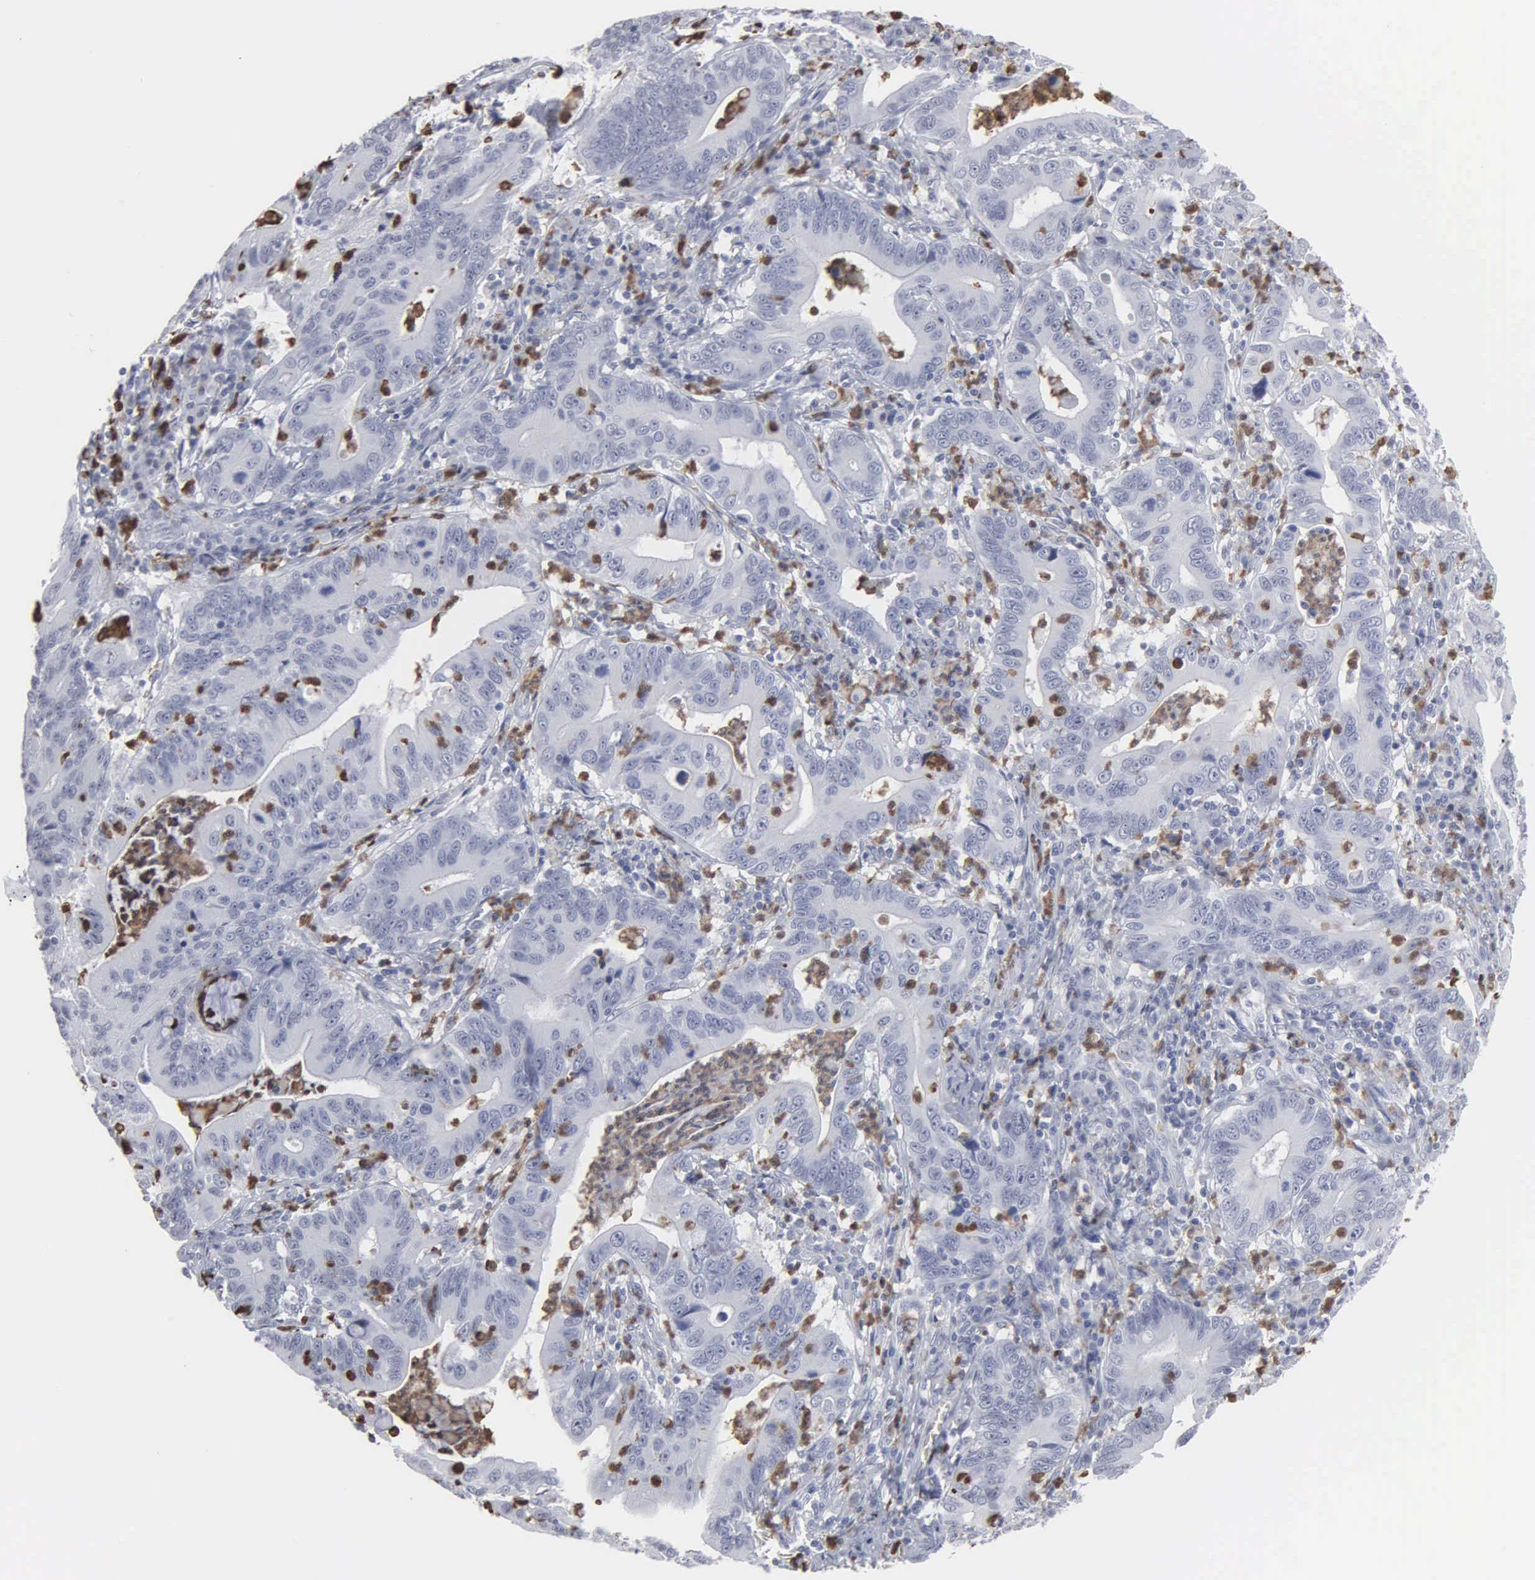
{"staining": {"intensity": "negative", "quantity": "none", "location": "none"}, "tissue": "stomach cancer", "cell_type": "Tumor cells", "image_type": "cancer", "snomed": [{"axis": "morphology", "description": "Adenocarcinoma, NOS"}, {"axis": "topography", "description": "Stomach, upper"}], "caption": "This is an immunohistochemistry photomicrograph of human stomach adenocarcinoma. There is no expression in tumor cells.", "gene": "SPIN3", "patient": {"sex": "male", "age": 63}}